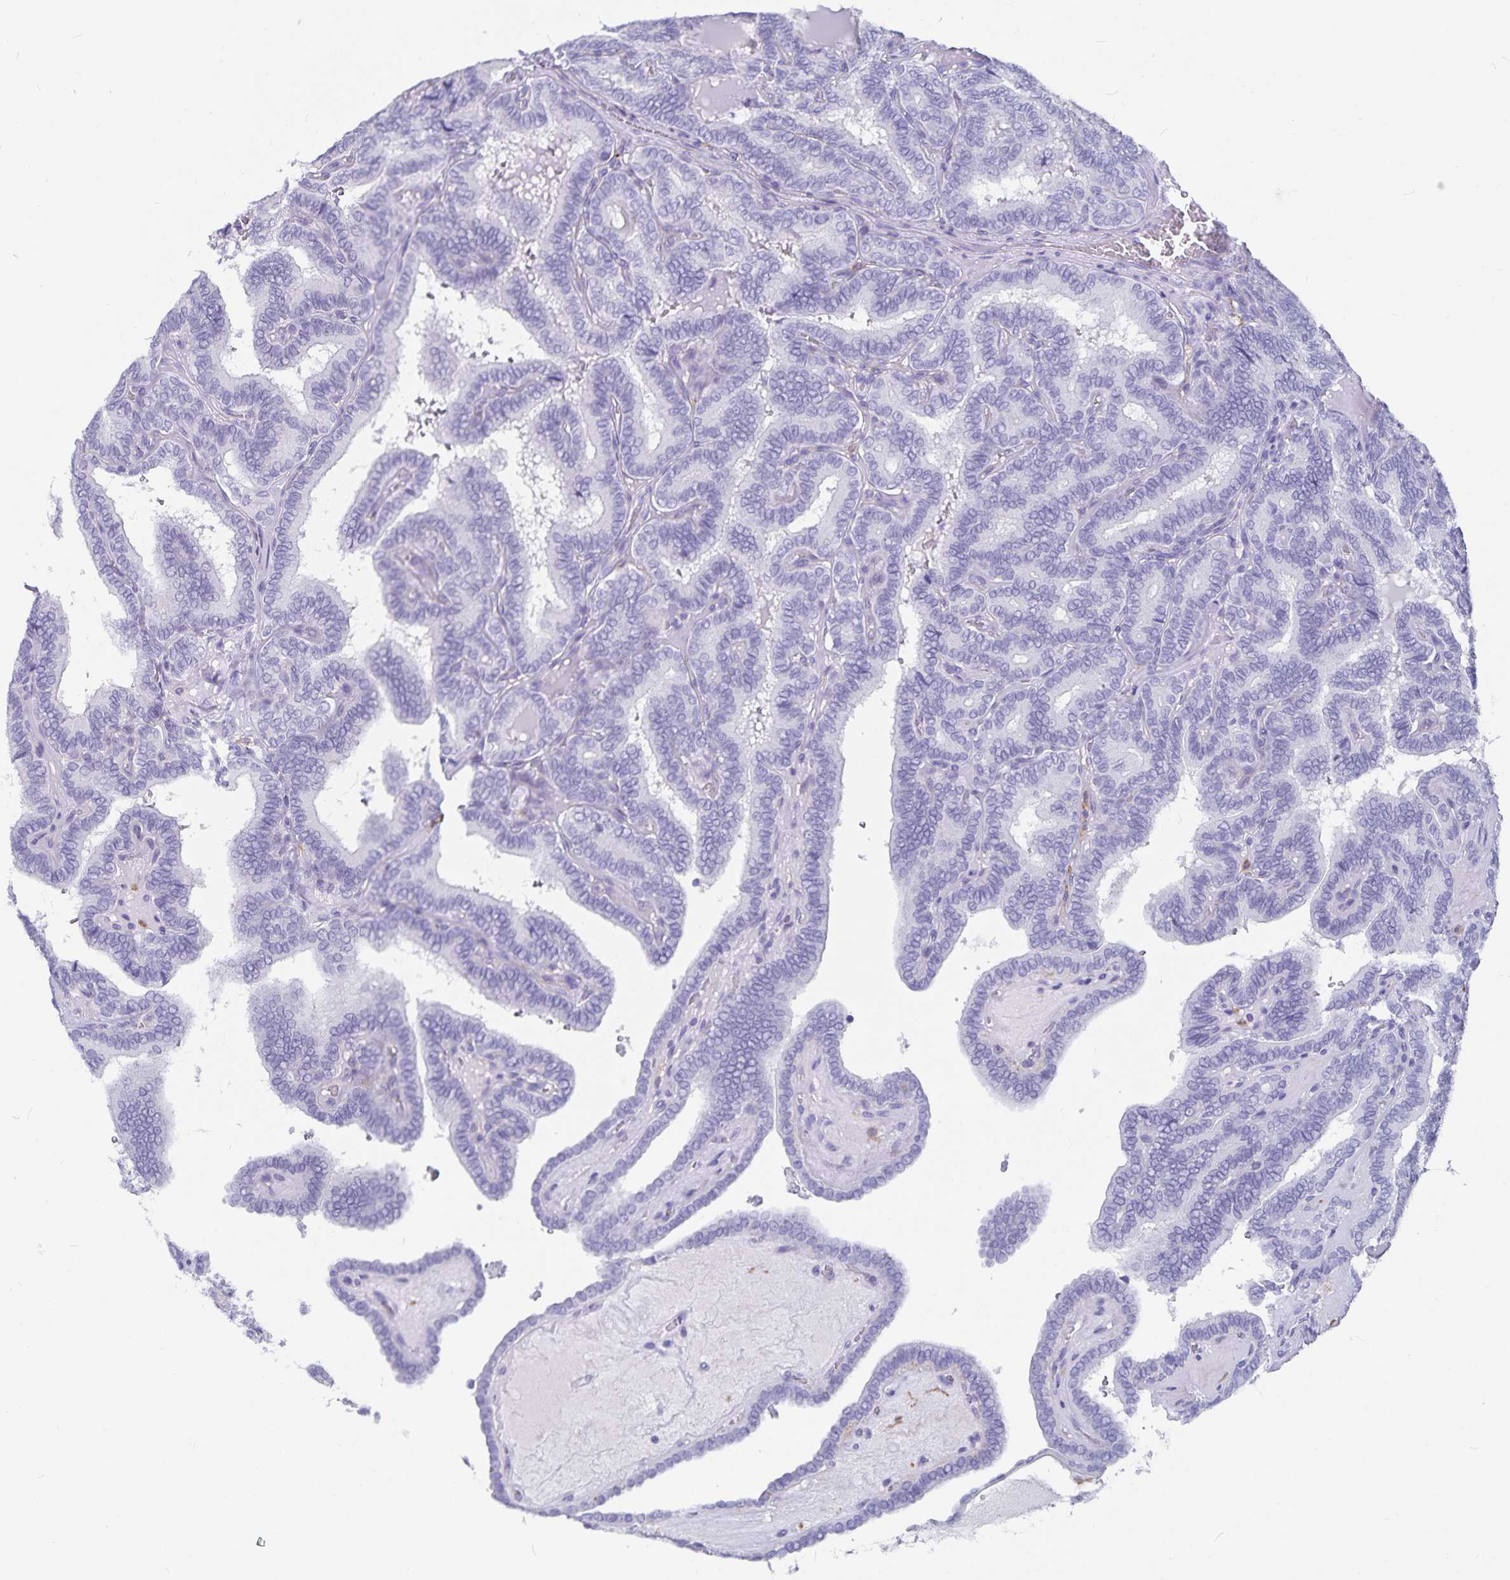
{"staining": {"intensity": "negative", "quantity": "none", "location": "none"}, "tissue": "thyroid cancer", "cell_type": "Tumor cells", "image_type": "cancer", "snomed": [{"axis": "morphology", "description": "Papillary adenocarcinoma, NOS"}, {"axis": "topography", "description": "Thyroid gland"}], "caption": "A high-resolution micrograph shows immunohistochemistry staining of thyroid cancer, which displays no significant positivity in tumor cells.", "gene": "PLAC1", "patient": {"sex": "female", "age": 21}}